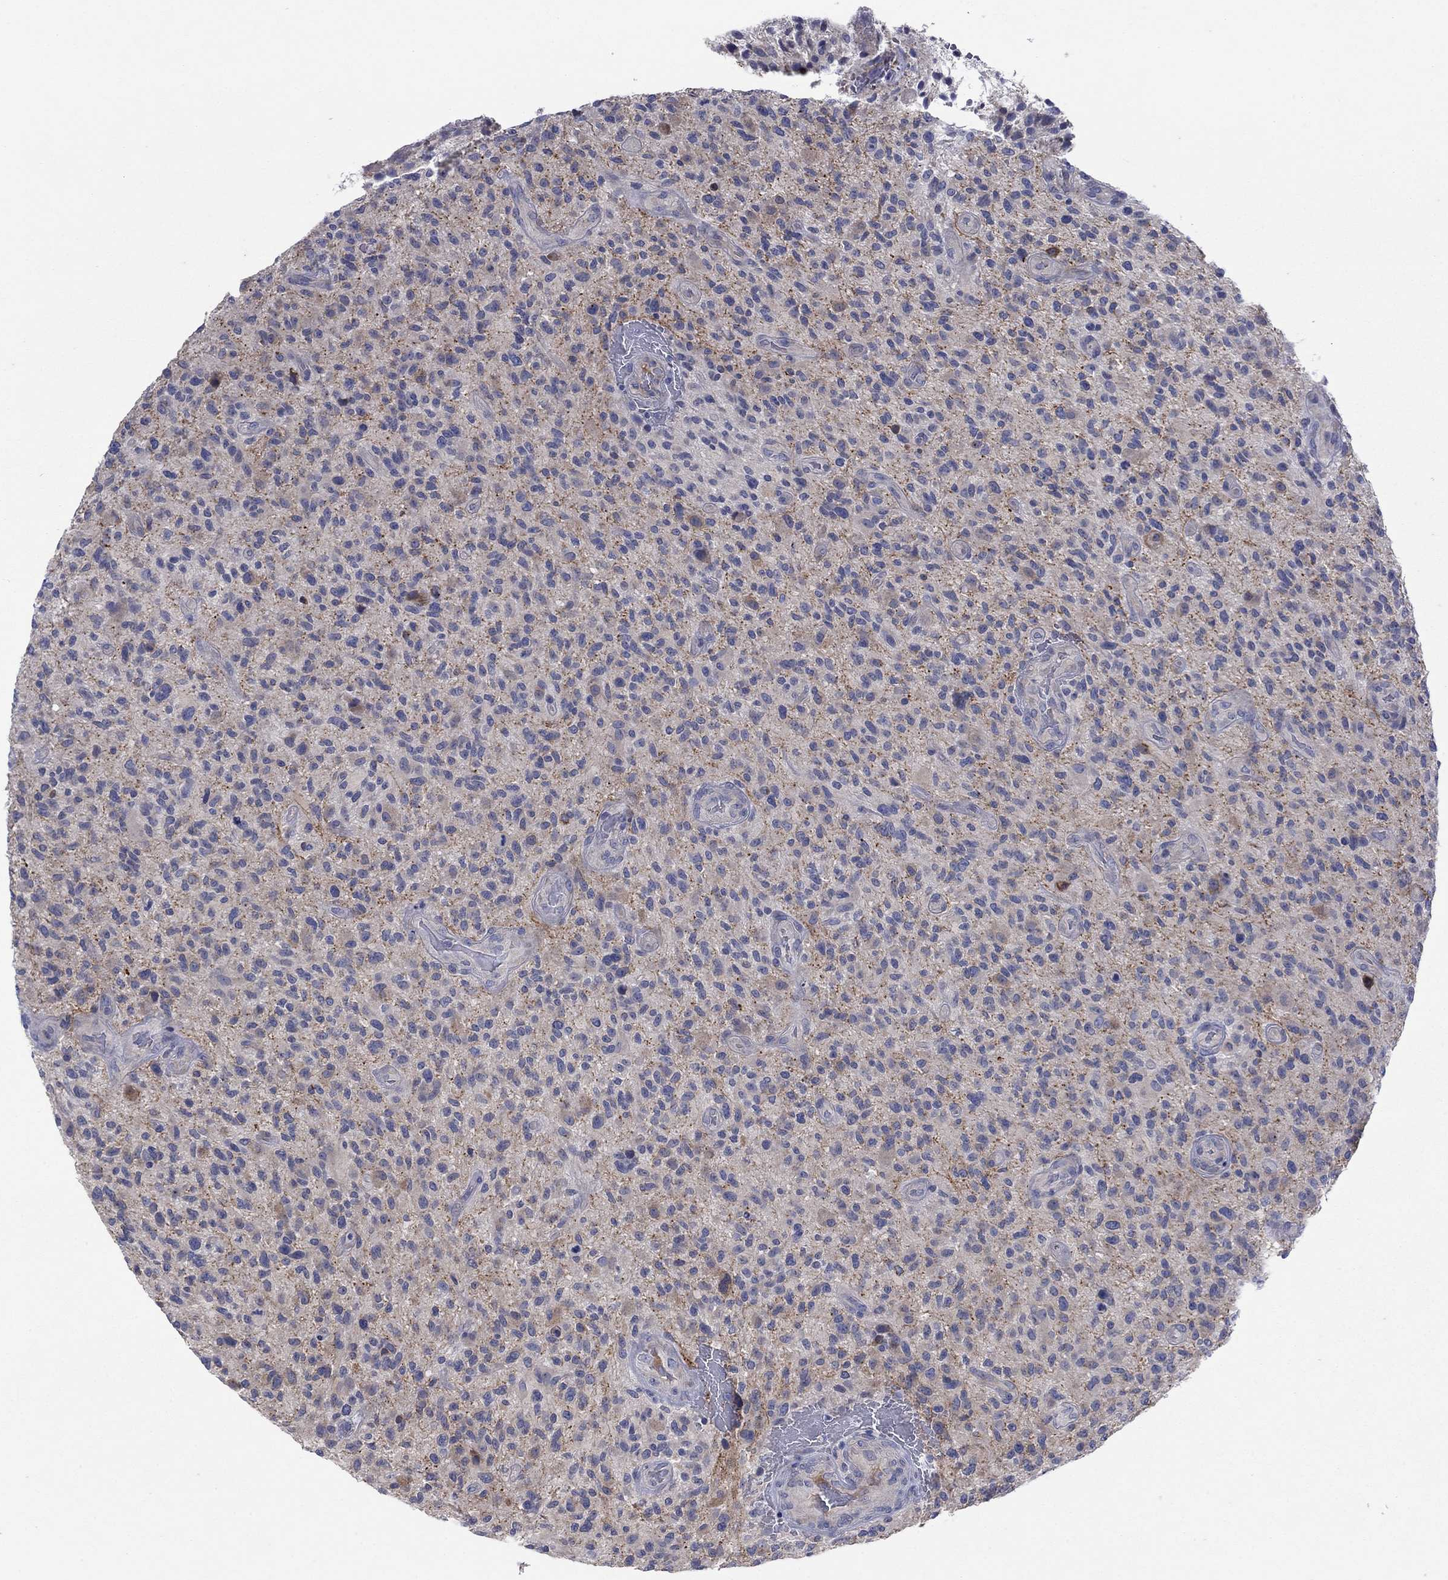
{"staining": {"intensity": "negative", "quantity": "none", "location": "none"}, "tissue": "glioma", "cell_type": "Tumor cells", "image_type": "cancer", "snomed": [{"axis": "morphology", "description": "Glioma, malignant, High grade"}, {"axis": "topography", "description": "Brain"}], "caption": "DAB immunohistochemical staining of human glioma reveals no significant positivity in tumor cells.", "gene": "PLCL2", "patient": {"sex": "male", "age": 47}}